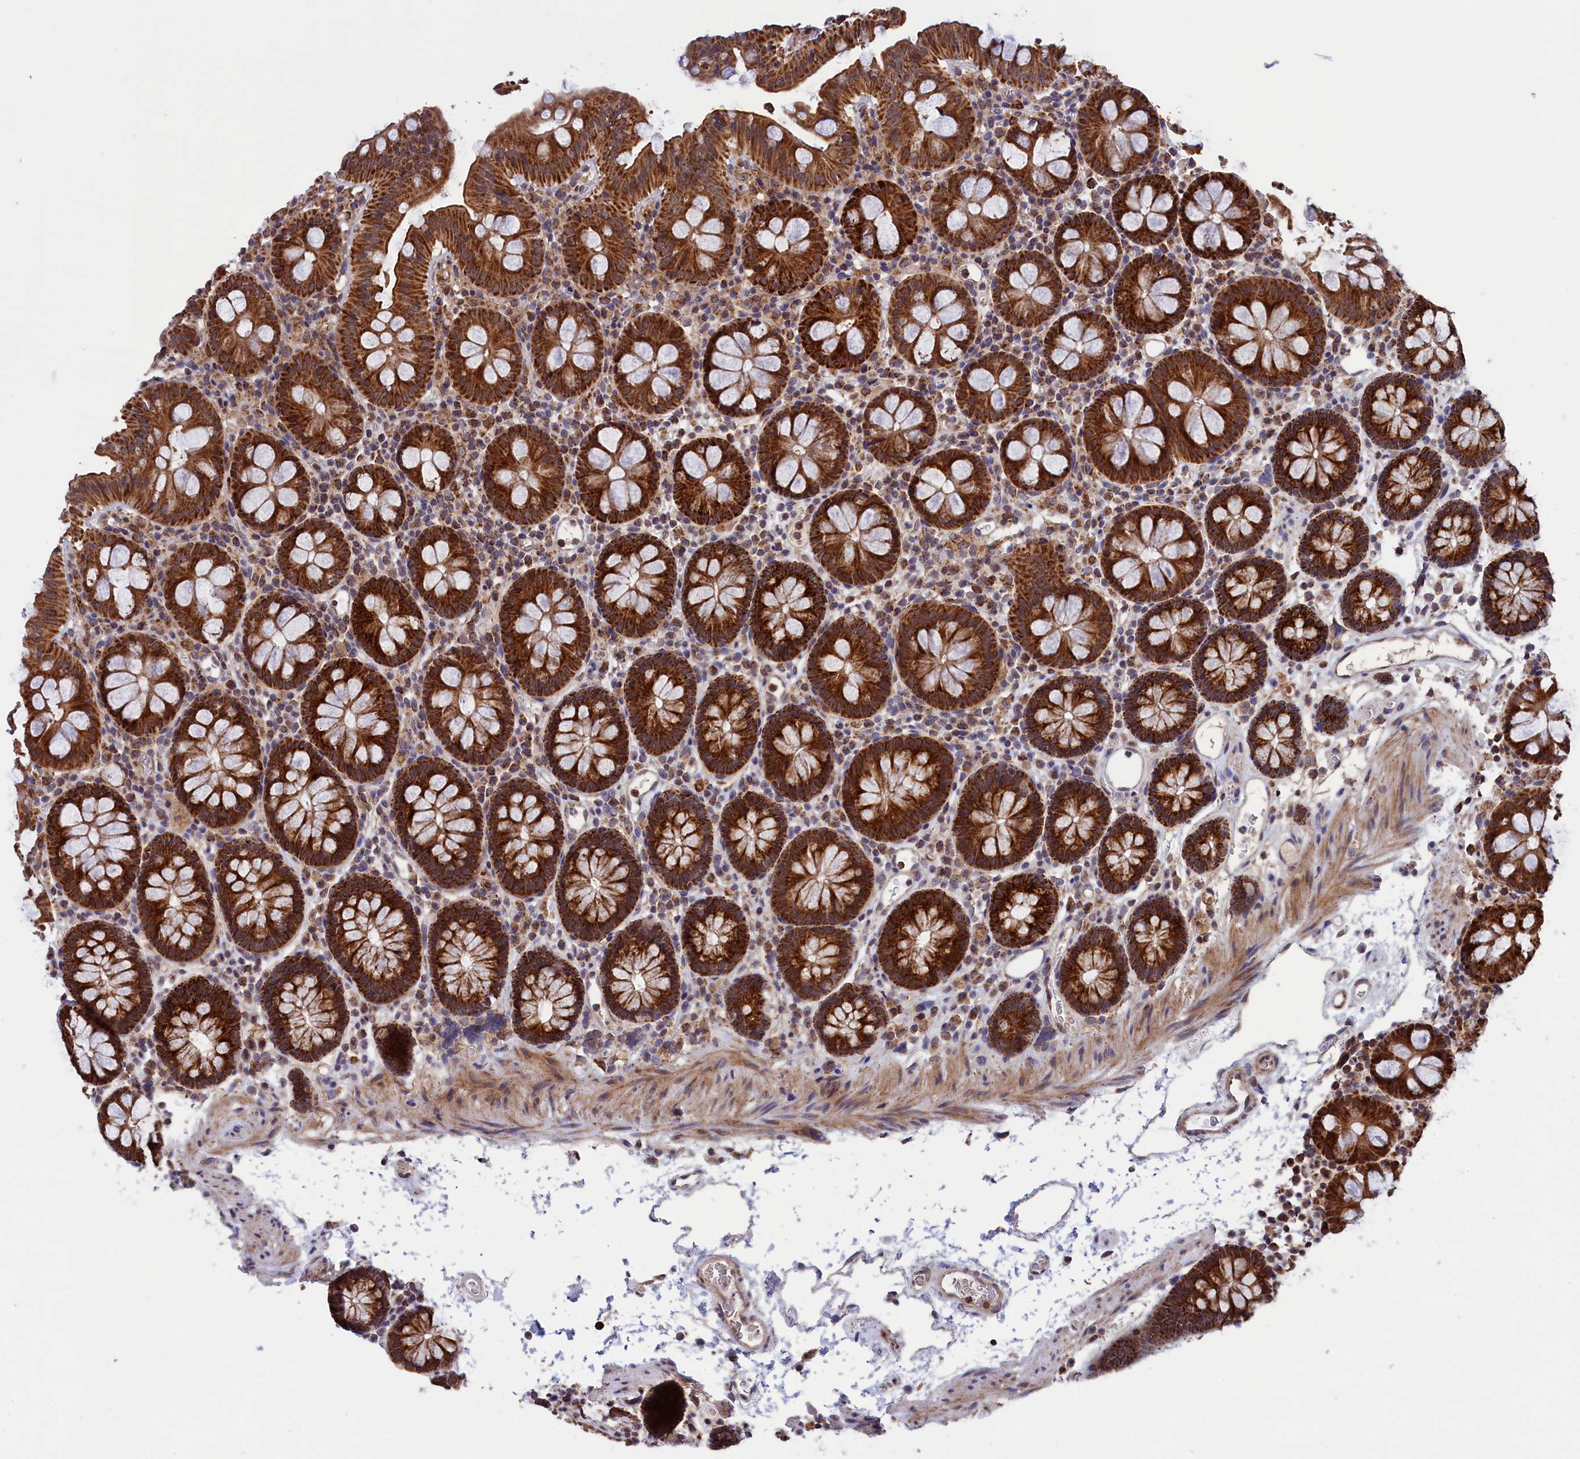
{"staining": {"intensity": "weak", "quantity": ">75%", "location": "cytoplasmic/membranous"}, "tissue": "colon", "cell_type": "Endothelial cells", "image_type": "normal", "snomed": [{"axis": "morphology", "description": "Normal tissue, NOS"}, {"axis": "topography", "description": "Colon"}], "caption": "Weak cytoplasmic/membranous positivity is present in about >75% of endothelial cells in unremarkable colon.", "gene": "TIMM44", "patient": {"sex": "male", "age": 75}}